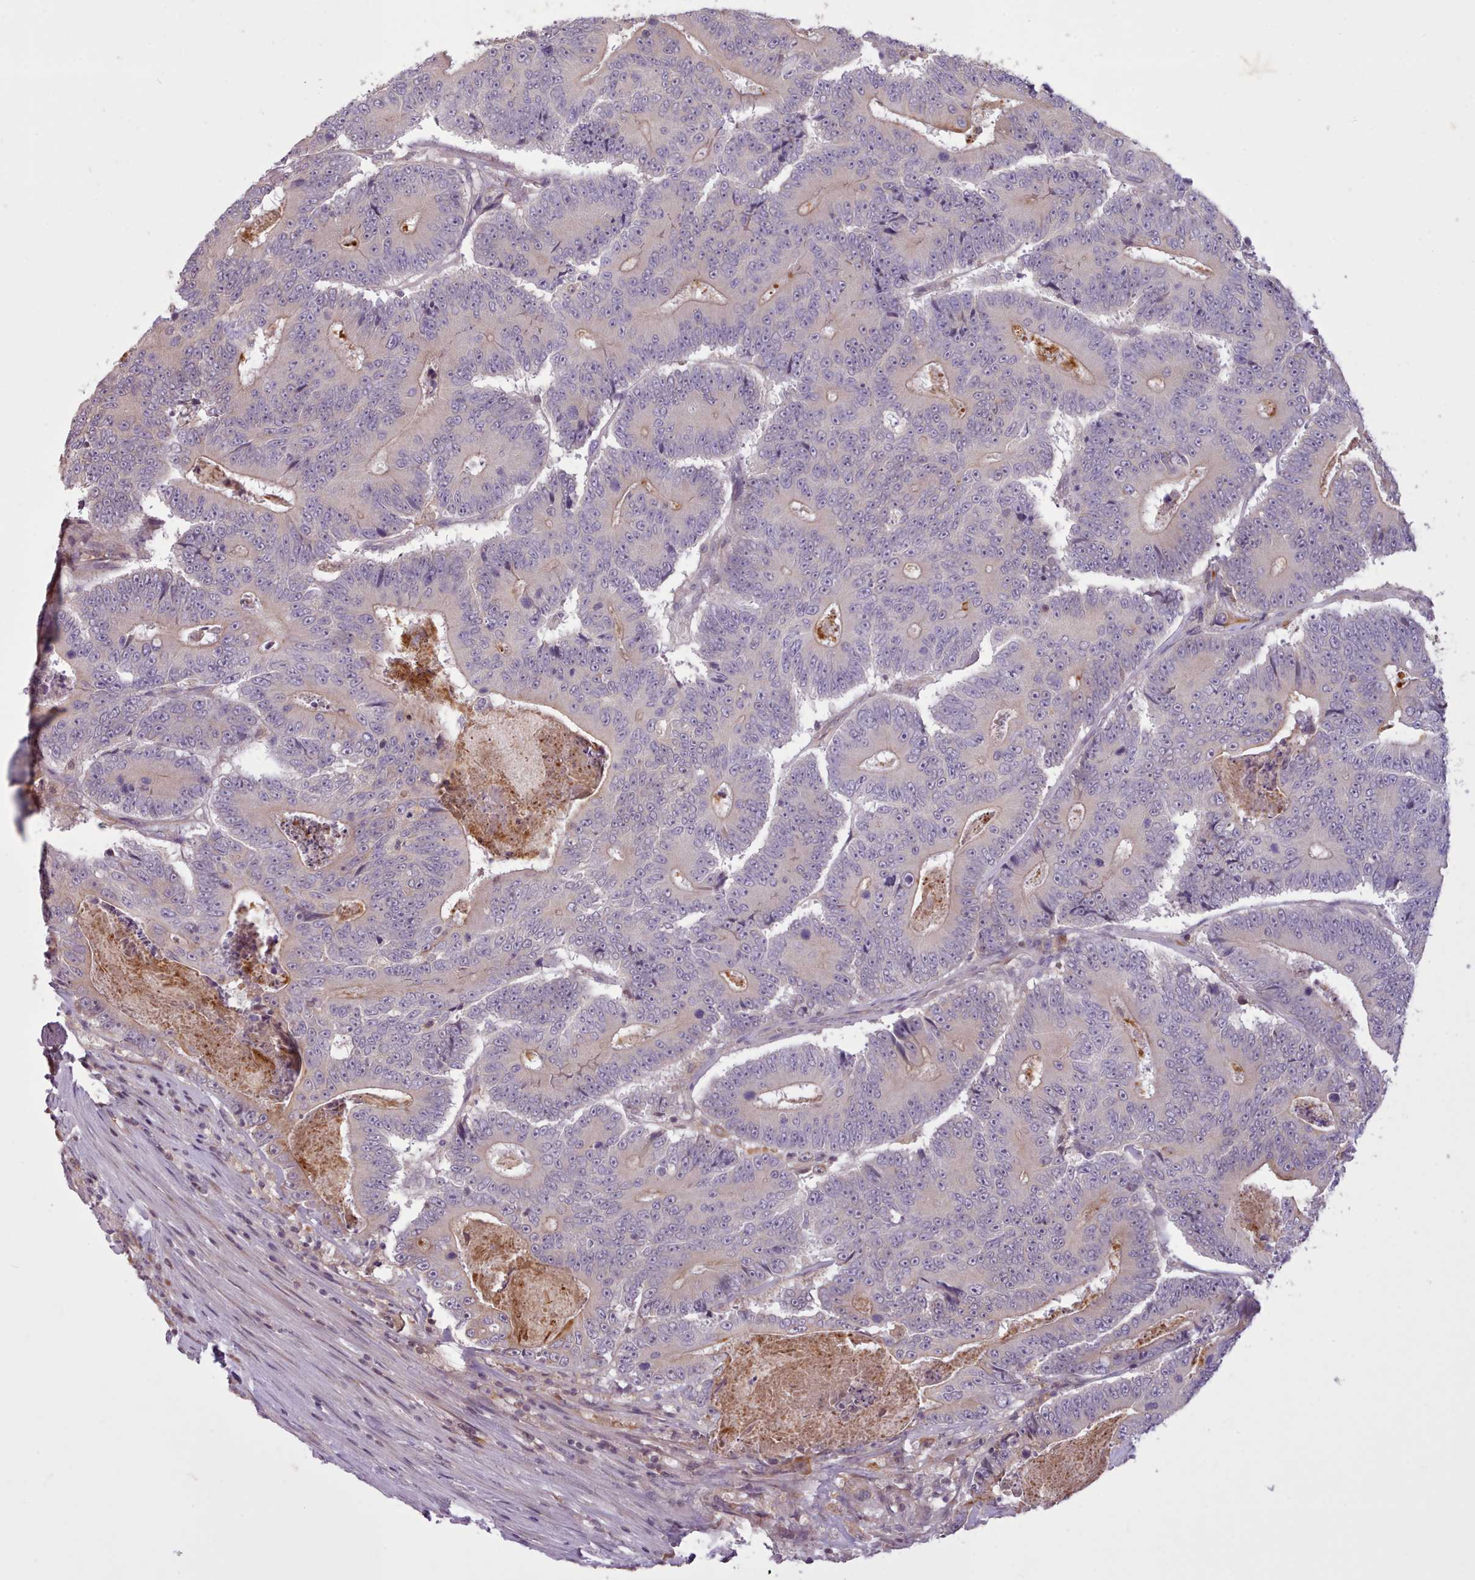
{"staining": {"intensity": "negative", "quantity": "none", "location": "none"}, "tissue": "colorectal cancer", "cell_type": "Tumor cells", "image_type": "cancer", "snomed": [{"axis": "morphology", "description": "Adenocarcinoma, NOS"}, {"axis": "topography", "description": "Colon"}], "caption": "DAB (3,3'-diaminobenzidine) immunohistochemical staining of adenocarcinoma (colorectal) shows no significant staining in tumor cells.", "gene": "NMRK1", "patient": {"sex": "male", "age": 83}}